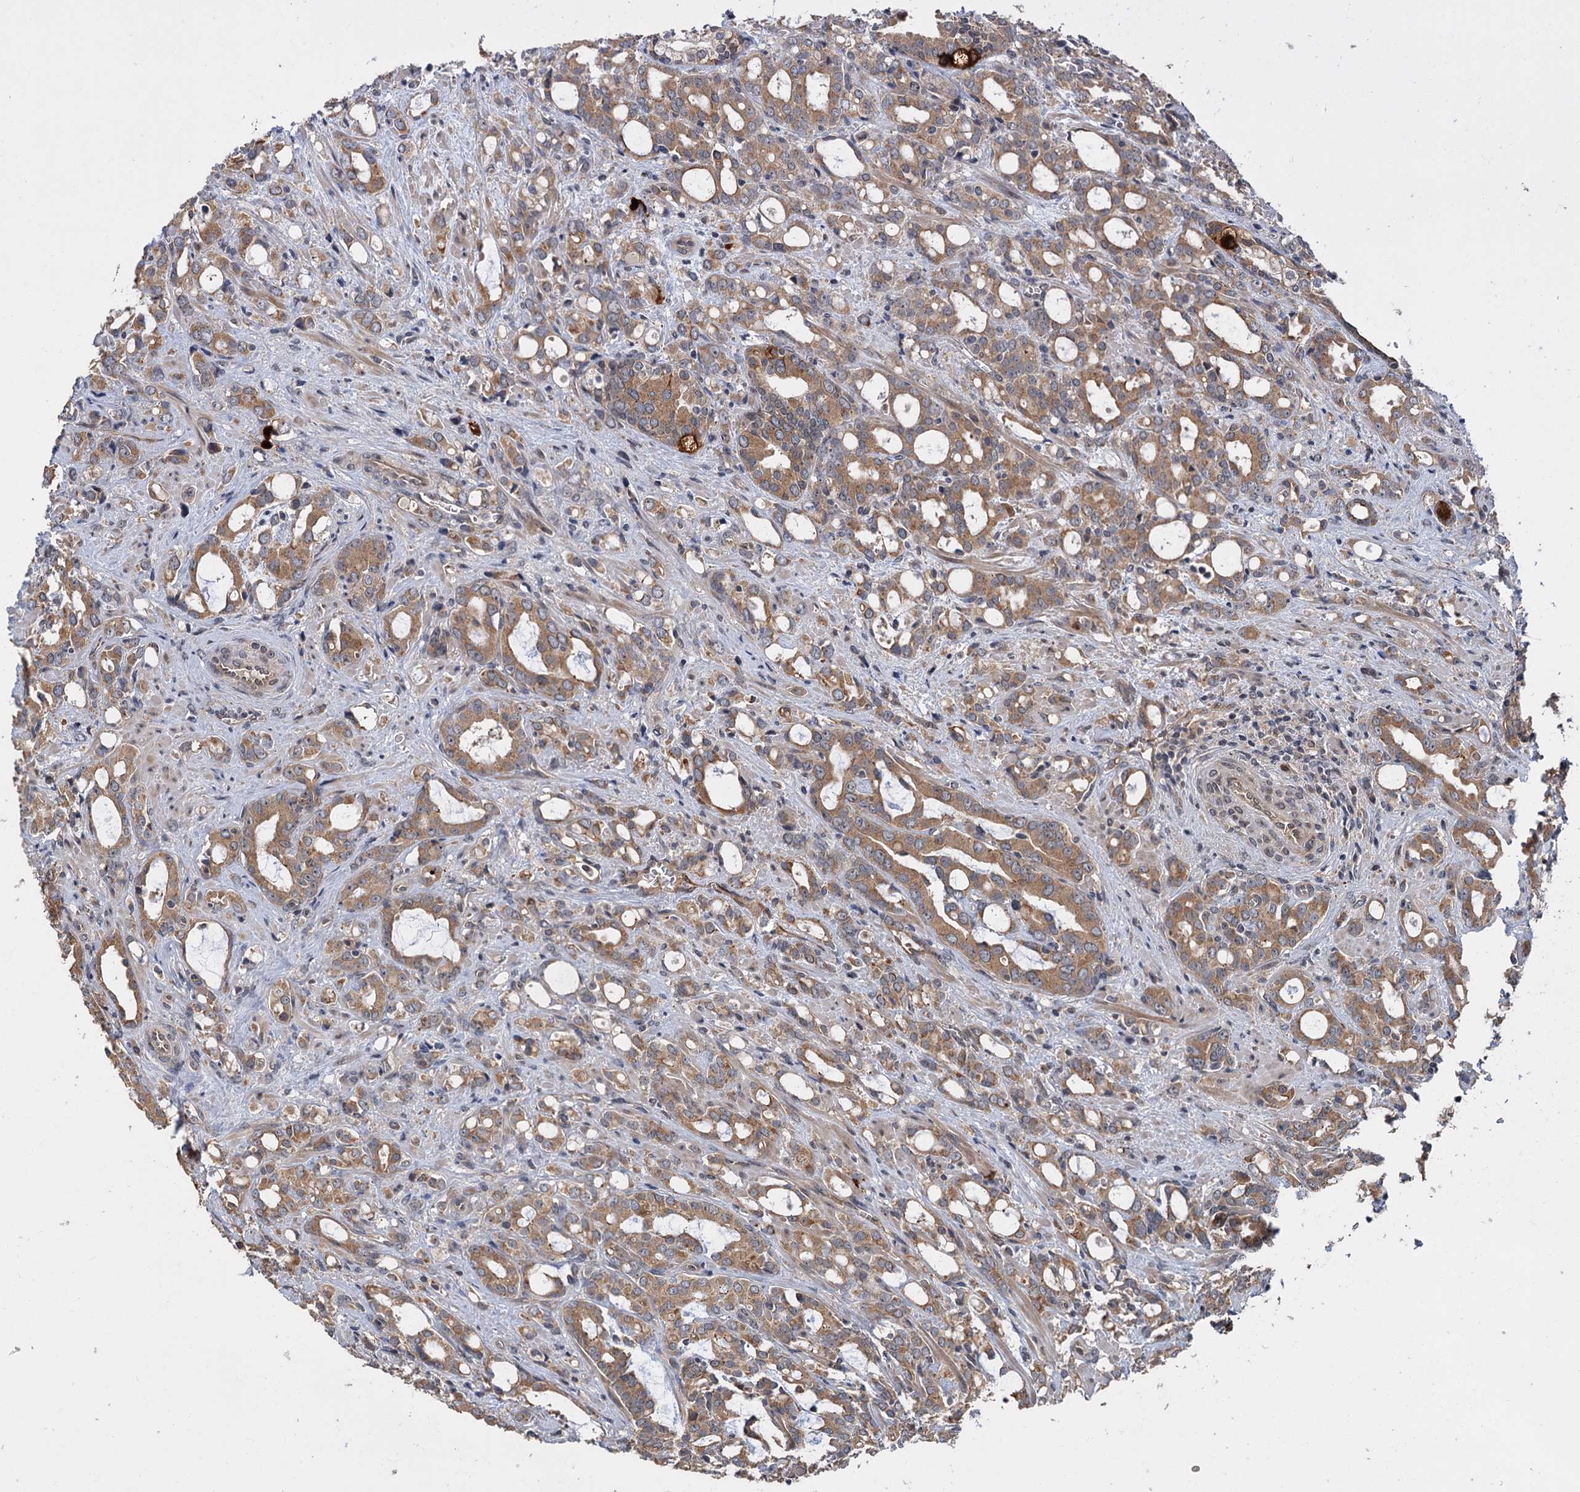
{"staining": {"intensity": "moderate", "quantity": ">75%", "location": "cytoplasmic/membranous"}, "tissue": "prostate cancer", "cell_type": "Tumor cells", "image_type": "cancer", "snomed": [{"axis": "morphology", "description": "Adenocarcinoma, High grade"}, {"axis": "topography", "description": "Prostate"}], "caption": "Prostate cancer tissue shows moderate cytoplasmic/membranous positivity in about >75% of tumor cells, visualized by immunohistochemistry. The staining was performed using DAB (3,3'-diaminobenzidine), with brown indicating positive protein expression. Nuclei are stained blue with hematoxylin.", "gene": "KANSL2", "patient": {"sex": "male", "age": 72}}